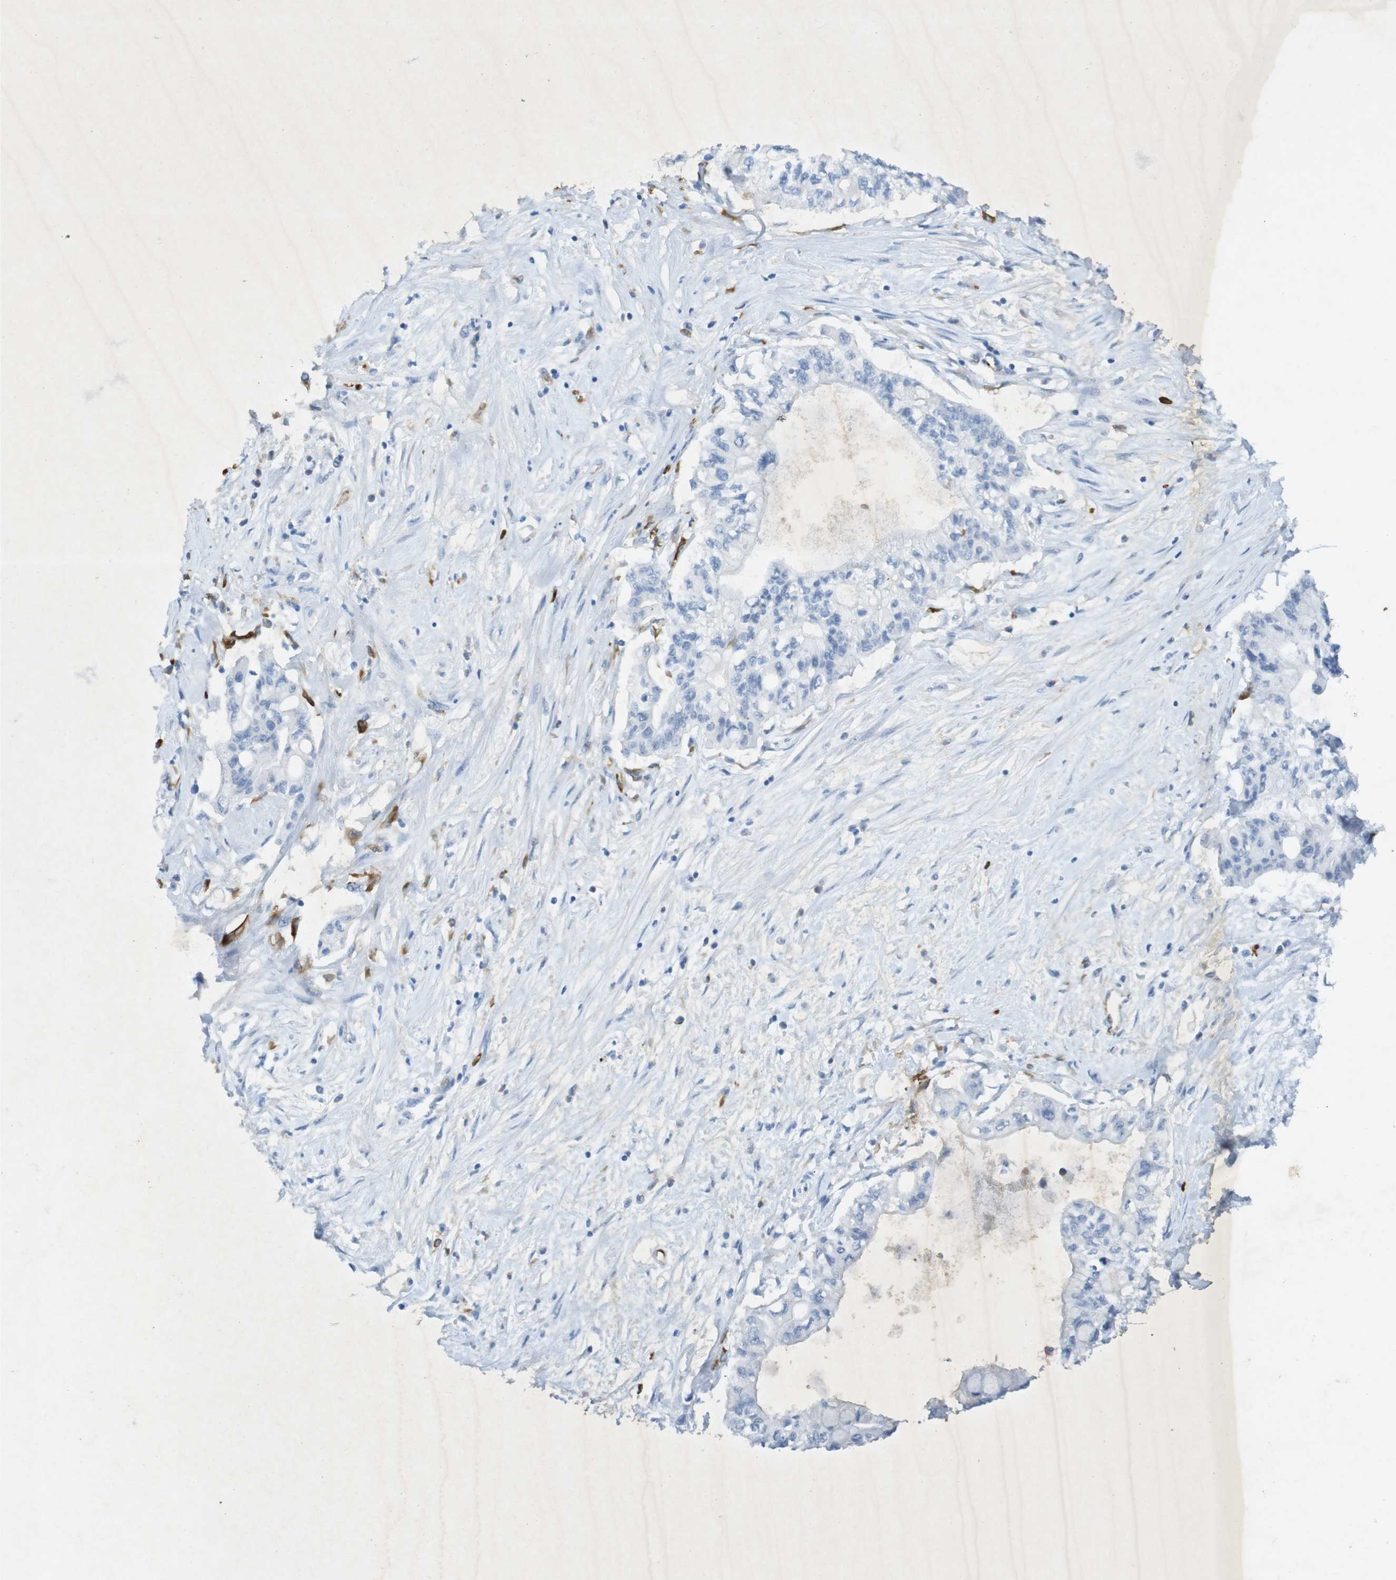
{"staining": {"intensity": "negative", "quantity": "none", "location": "none"}, "tissue": "pancreatic cancer", "cell_type": "Tumor cells", "image_type": "cancer", "snomed": [{"axis": "morphology", "description": "Adenocarcinoma, NOS"}, {"axis": "topography", "description": "Pancreas"}], "caption": "Pancreatic cancer was stained to show a protein in brown. There is no significant positivity in tumor cells.", "gene": "CD320", "patient": {"sex": "female", "age": 77}}